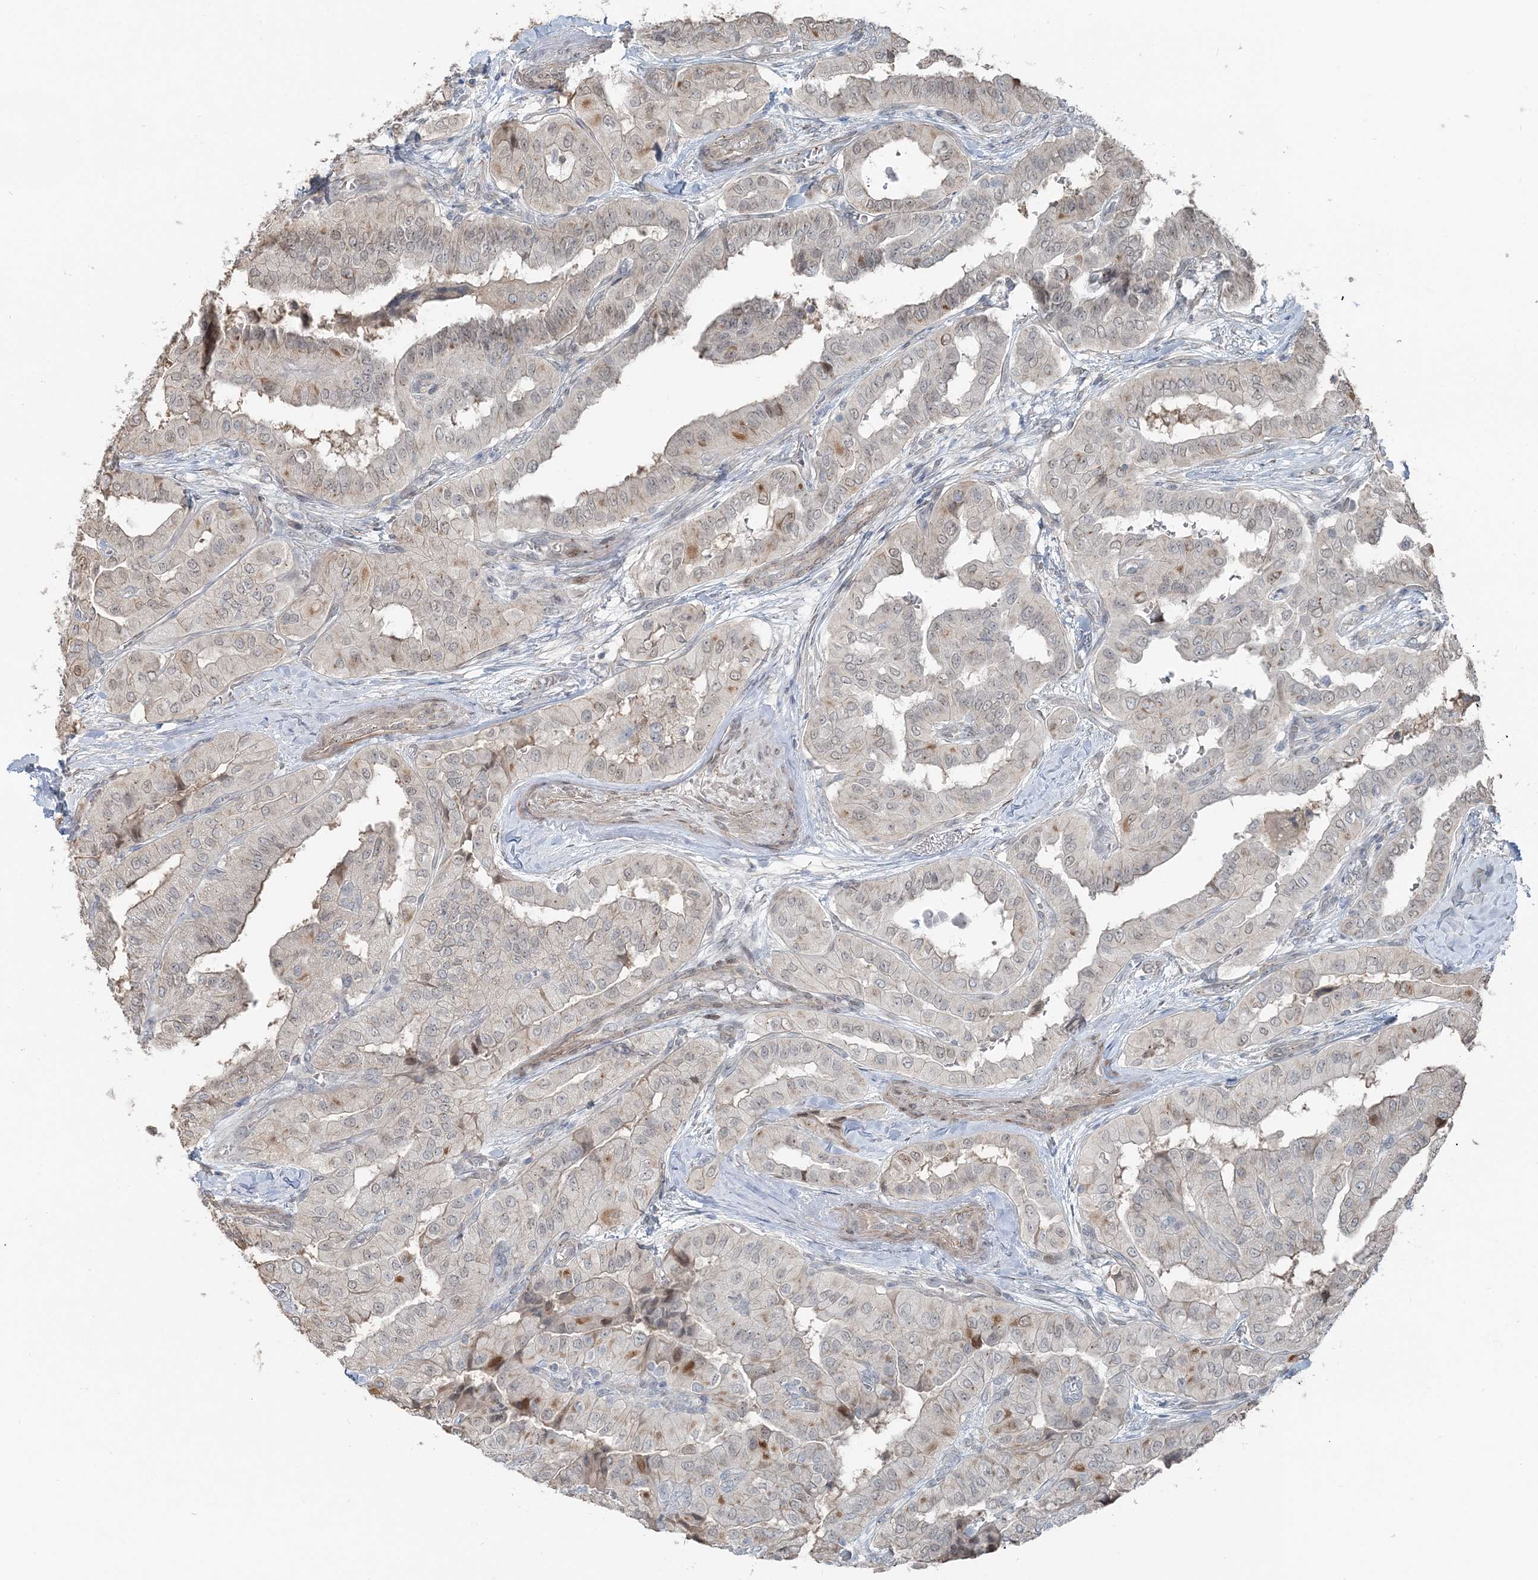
{"staining": {"intensity": "moderate", "quantity": "<25%", "location": "cytoplasmic/membranous"}, "tissue": "thyroid cancer", "cell_type": "Tumor cells", "image_type": "cancer", "snomed": [{"axis": "morphology", "description": "Papillary adenocarcinoma, NOS"}, {"axis": "topography", "description": "Thyroid gland"}], "caption": "Human thyroid cancer (papillary adenocarcinoma) stained with a protein marker exhibits moderate staining in tumor cells.", "gene": "FBXL17", "patient": {"sex": "female", "age": 59}}